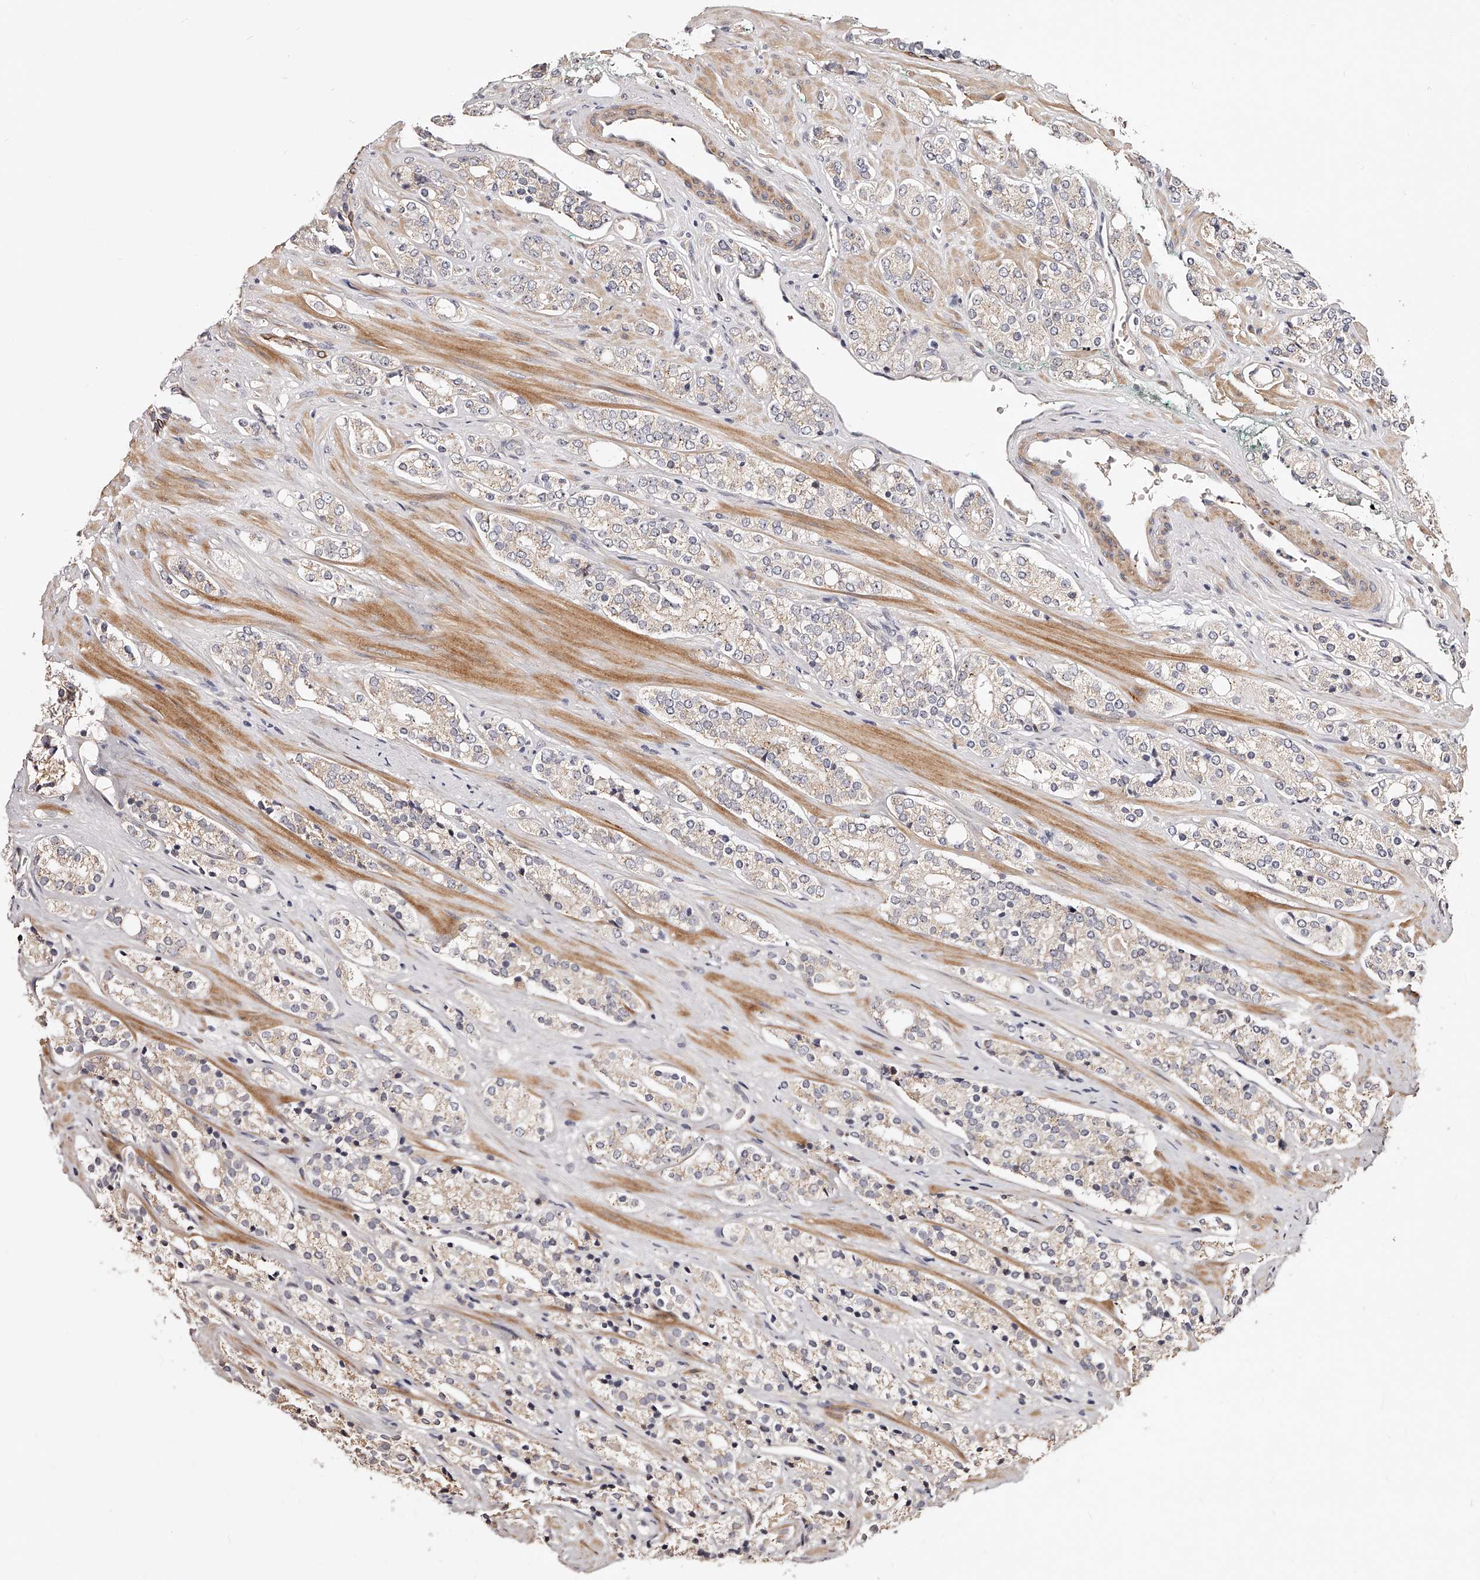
{"staining": {"intensity": "negative", "quantity": "none", "location": "none"}, "tissue": "prostate cancer", "cell_type": "Tumor cells", "image_type": "cancer", "snomed": [{"axis": "morphology", "description": "Adenocarcinoma, High grade"}, {"axis": "topography", "description": "Prostate"}], "caption": "There is no significant staining in tumor cells of prostate cancer (high-grade adenocarcinoma).", "gene": "ZNF502", "patient": {"sex": "male", "age": 71}}